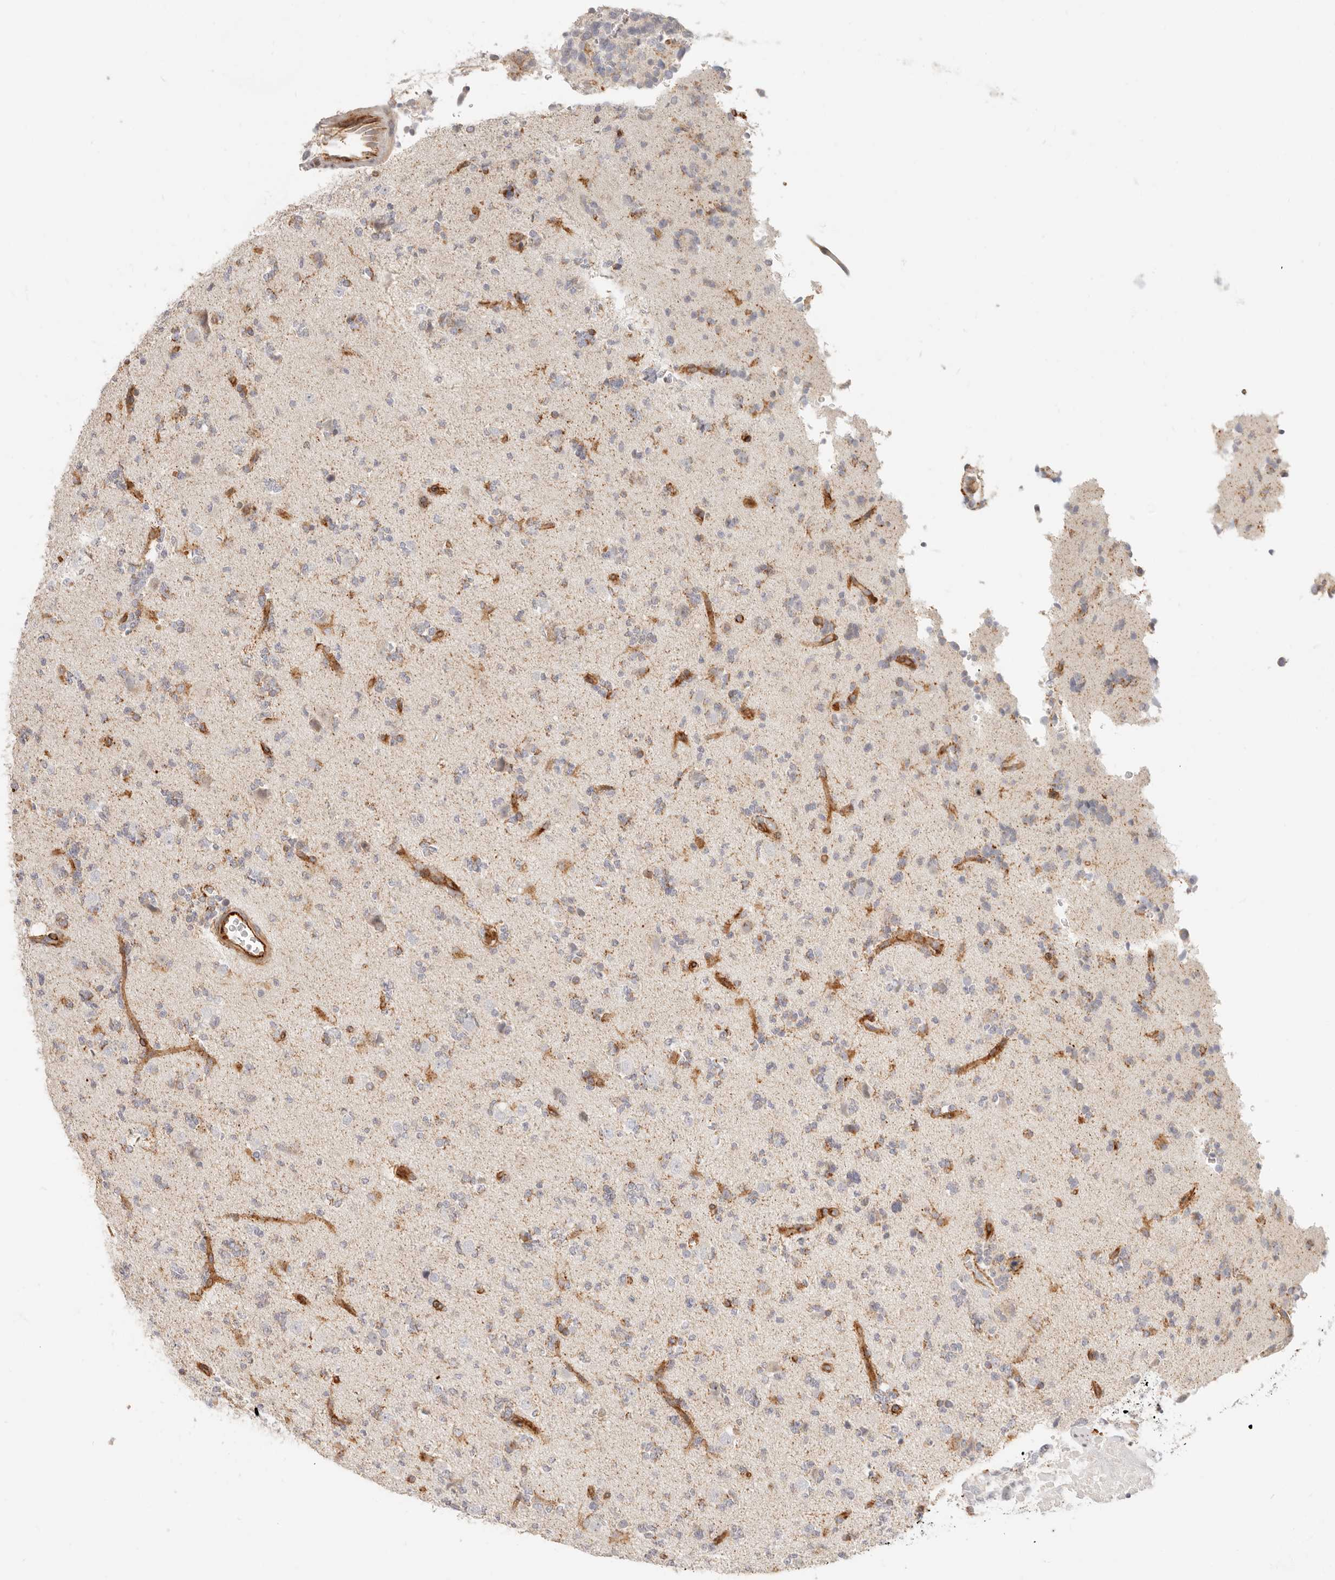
{"staining": {"intensity": "moderate", "quantity": "<25%", "location": "cytoplasmic/membranous"}, "tissue": "glioma", "cell_type": "Tumor cells", "image_type": "cancer", "snomed": [{"axis": "morphology", "description": "Glioma, malignant, High grade"}, {"axis": "topography", "description": "Brain"}], "caption": "An IHC photomicrograph of tumor tissue is shown. Protein staining in brown shows moderate cytoplasmic/membranous positivity in glioma within tumor cells.", "gene": "SASS6", "patient": {"sex": "female", "age": 62}}